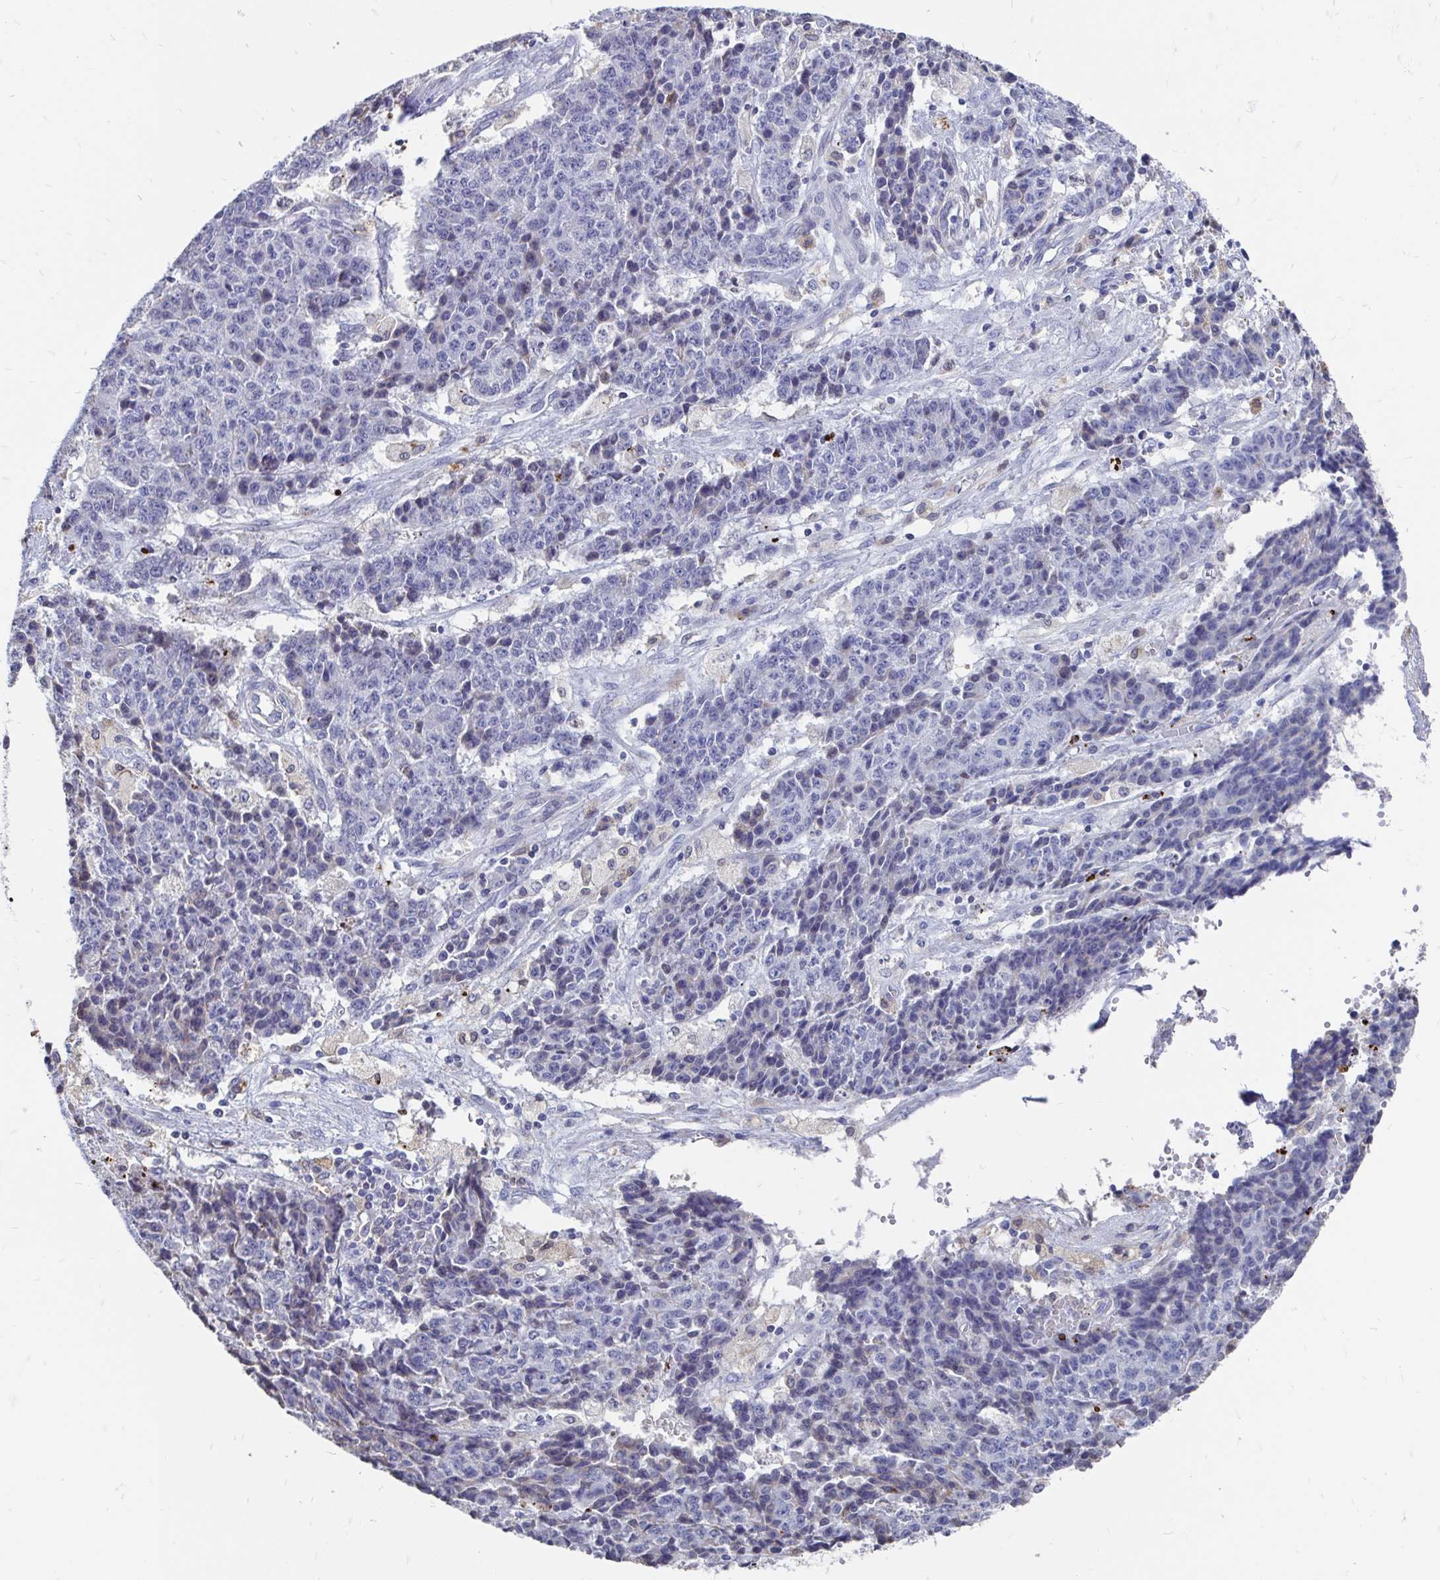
{"staining": {"intensity": "negative", "quantity": "none", "location": "none"}, "tissue": "ovarian cancer", "cell_type": "Tumor cells", "image_type": "cancer", "snomed": [{"axis": "morphology", "description": "Carcinoma, endometroid"}, {"axis": "topography", "description": "Ovary"}], "caption": "High power microscopy histopathology image of an immunohistochemistry photomicrograph of ovarian cancer (endometroid carcinoma), revealing no significant expression in tumor cells.", "gene": "CDKL1", "patient": {"sex": "female", "age": 42}}